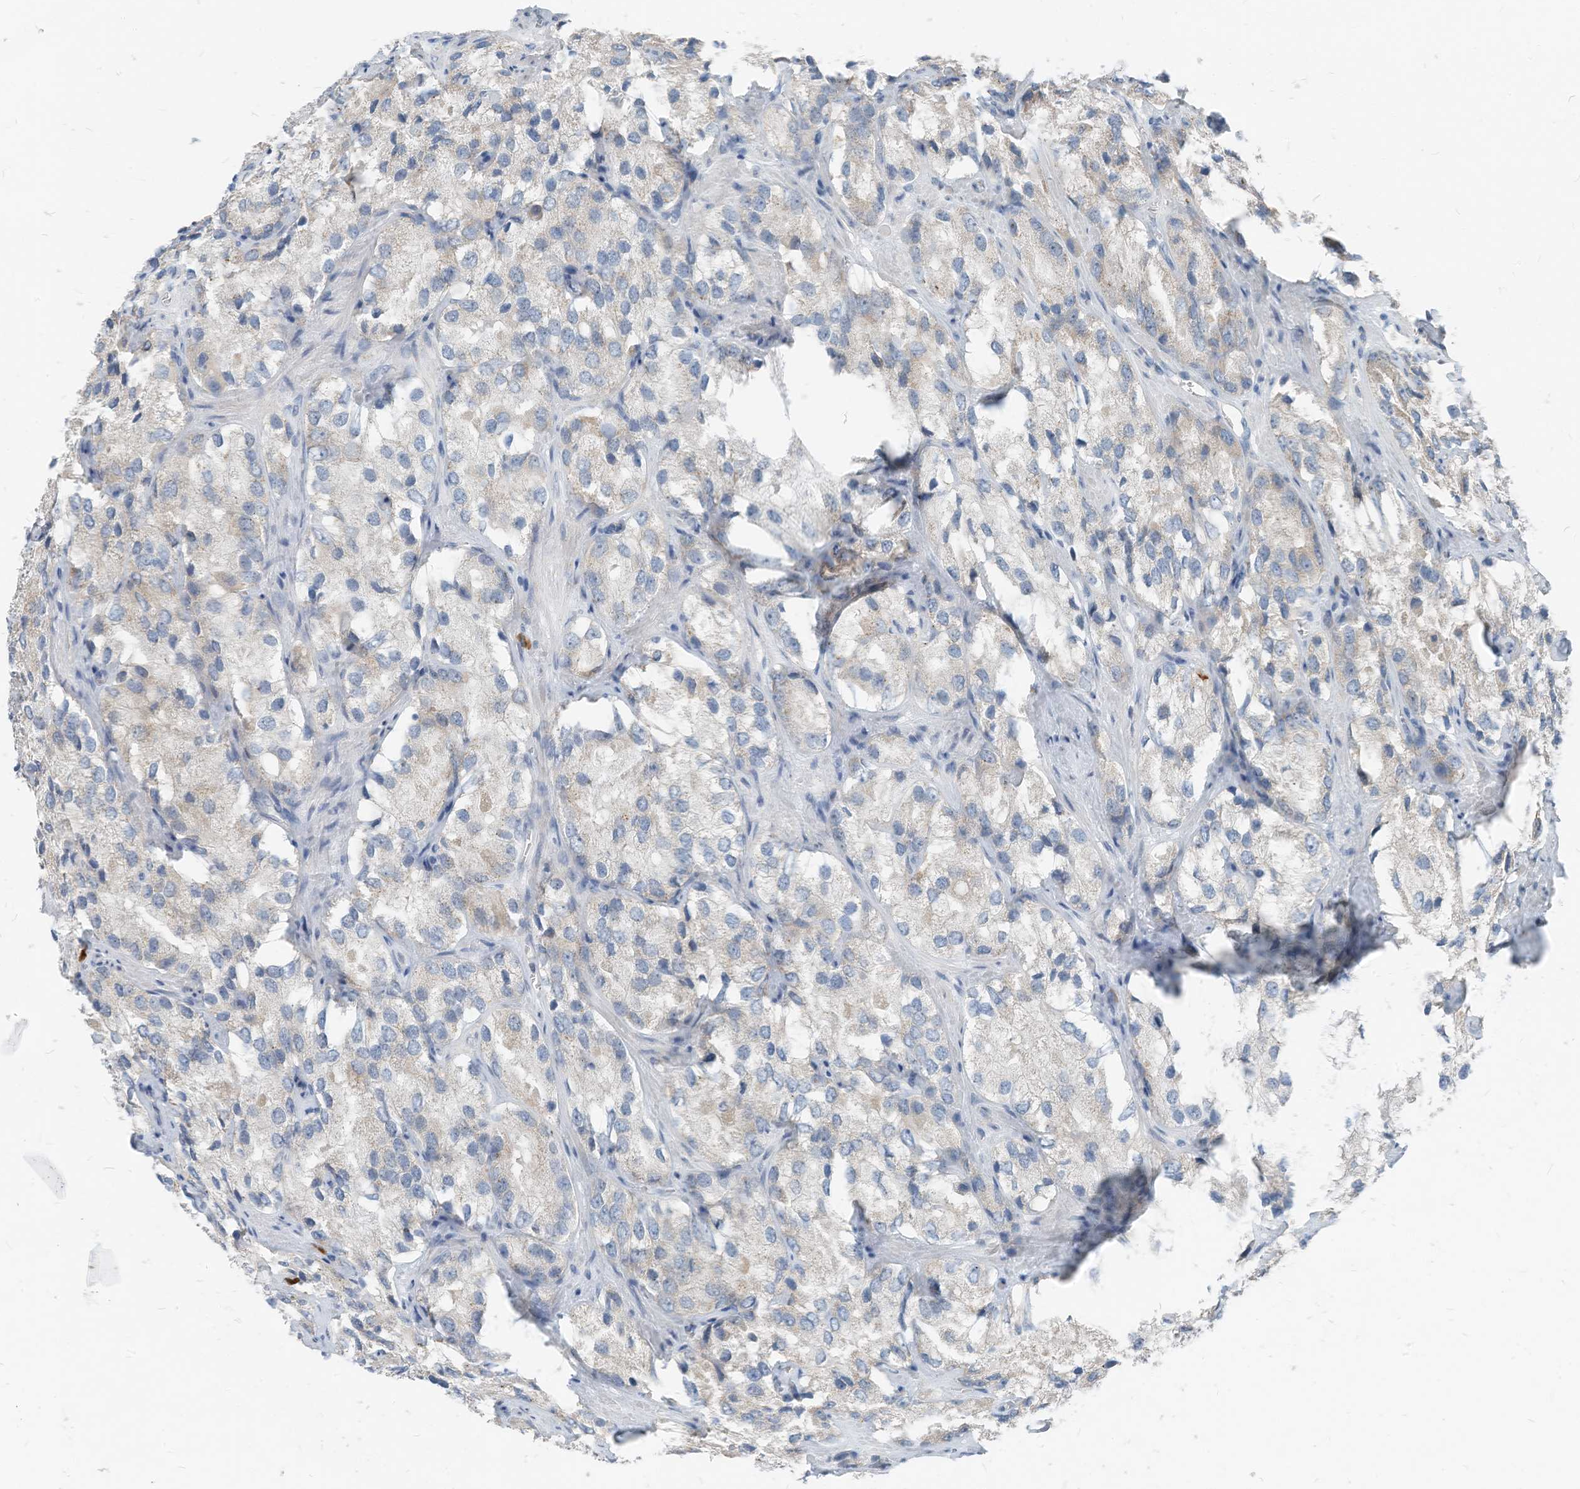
{"staining": {"intensity": "weak", "quantity": "<25%", "location": "cytoplasmic/membranous"}, "tissue": "prostate cancer", "cell_type": "Tumor cells", "image_type": "cancer", "snomed": [{"axis": "morphology", "description": "Adenocarcinoma, High grade"}, {"axis": "topography", "description": "Prostate"}], "caption": "The immunohistochemistry histopathology image has no significant expression in tumor cells of prostate high-grade adenocarcinoma tissue. (Stains: DAB IHC with hematoxylin counter stain, Microscopy: brightfield microscopy at high magnification).", "gene": "CHMP2B", "patient": {"sex": "male", "age": 66}}